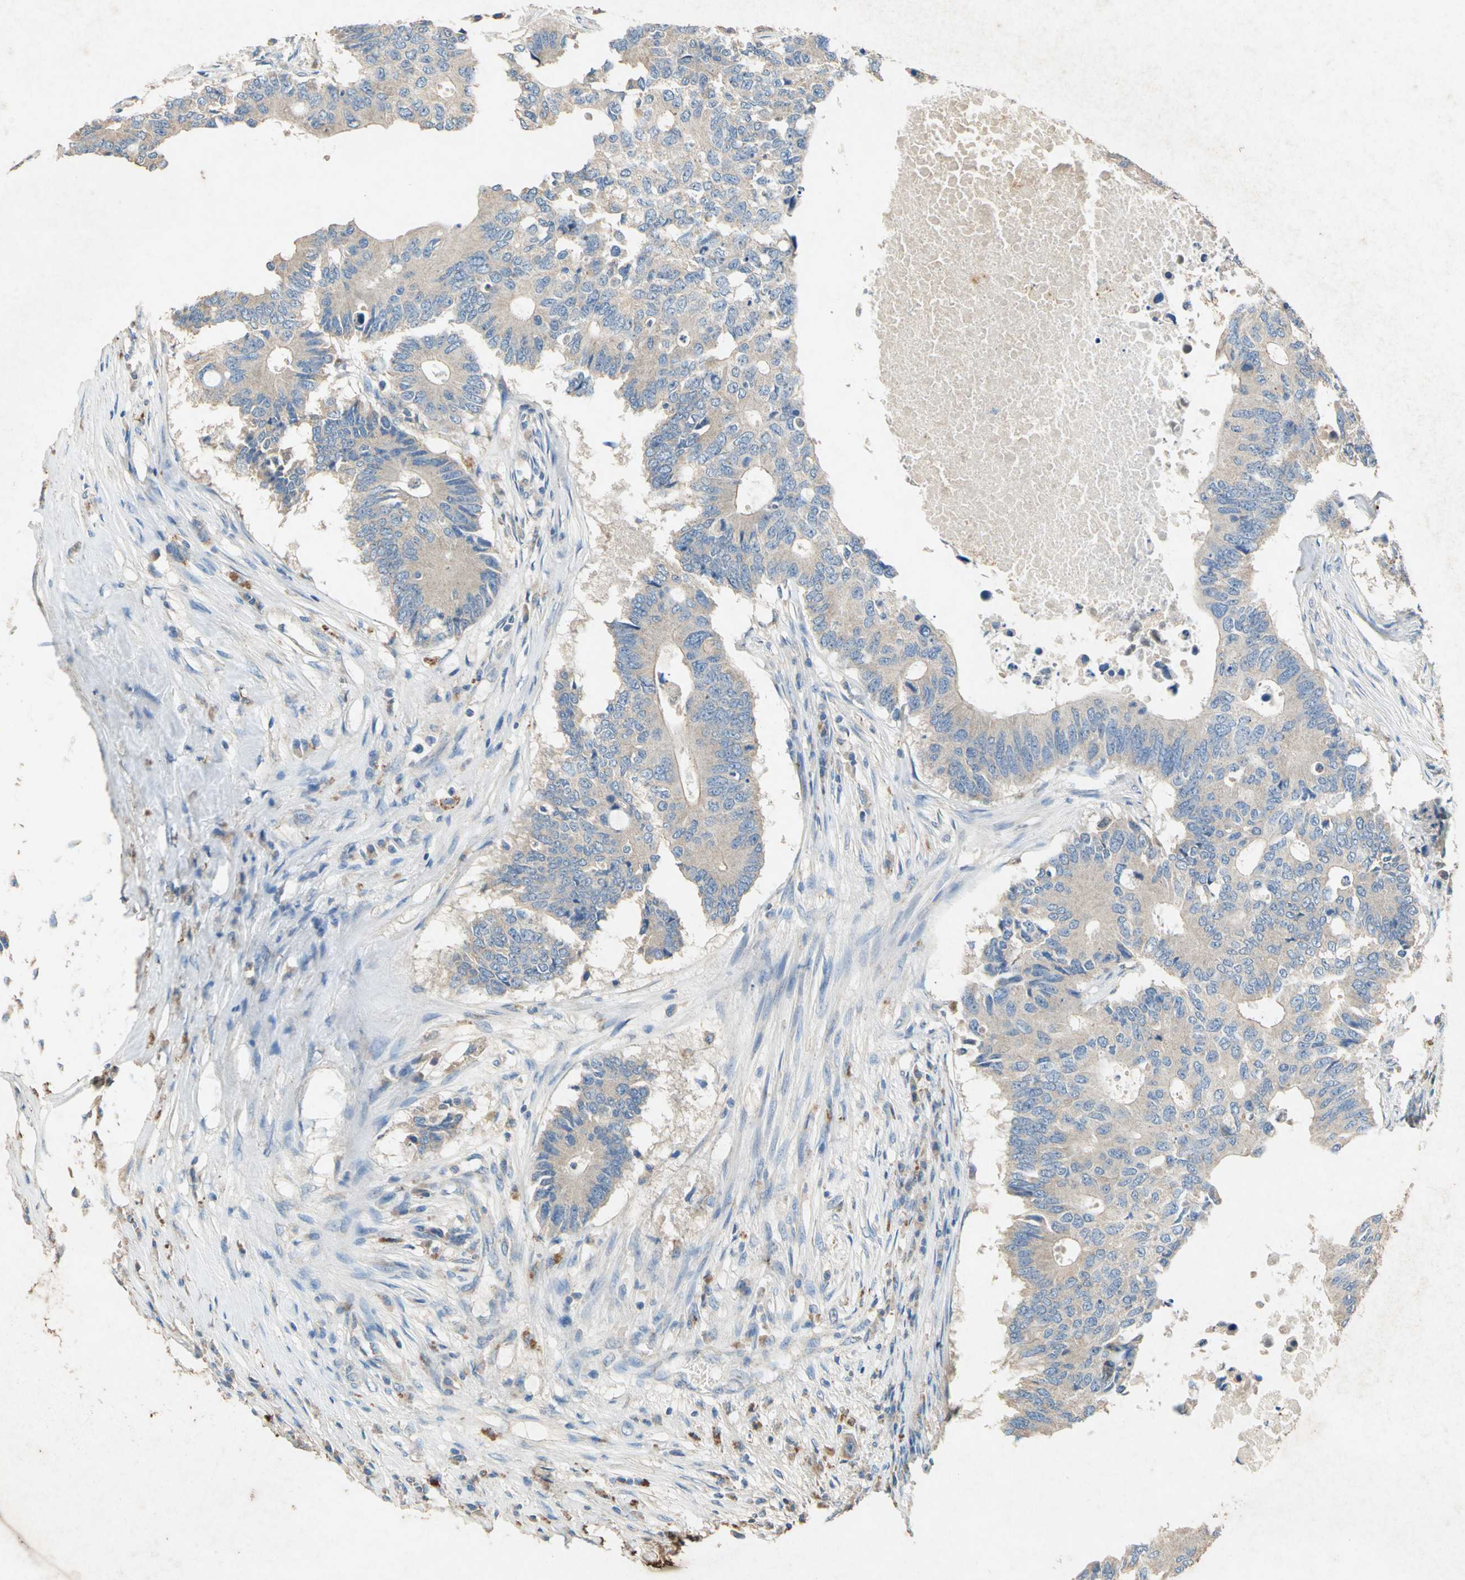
{"staining": {"intensity": "weak", "quantity": ">75%", "location": "cytoplasmic/membranous"}, "tissue": "colorectal cancer", "cell_type": "Tumor cells", "image_type": "cancer", "snomed": [{"axis": "morphology", "description": "Adenocarcinoma, NOS"}, {"axis": "topography", "description": "Colon"}], "caption": "Brown immunohistochemical staining in human adenocarcinoma (colorectal) shows weak cytoplasmic/membranous expression in approximately >75% of tumor cells.", "gene": "ADAMTS5", "patient": {"sex": "male", "age": 71}}